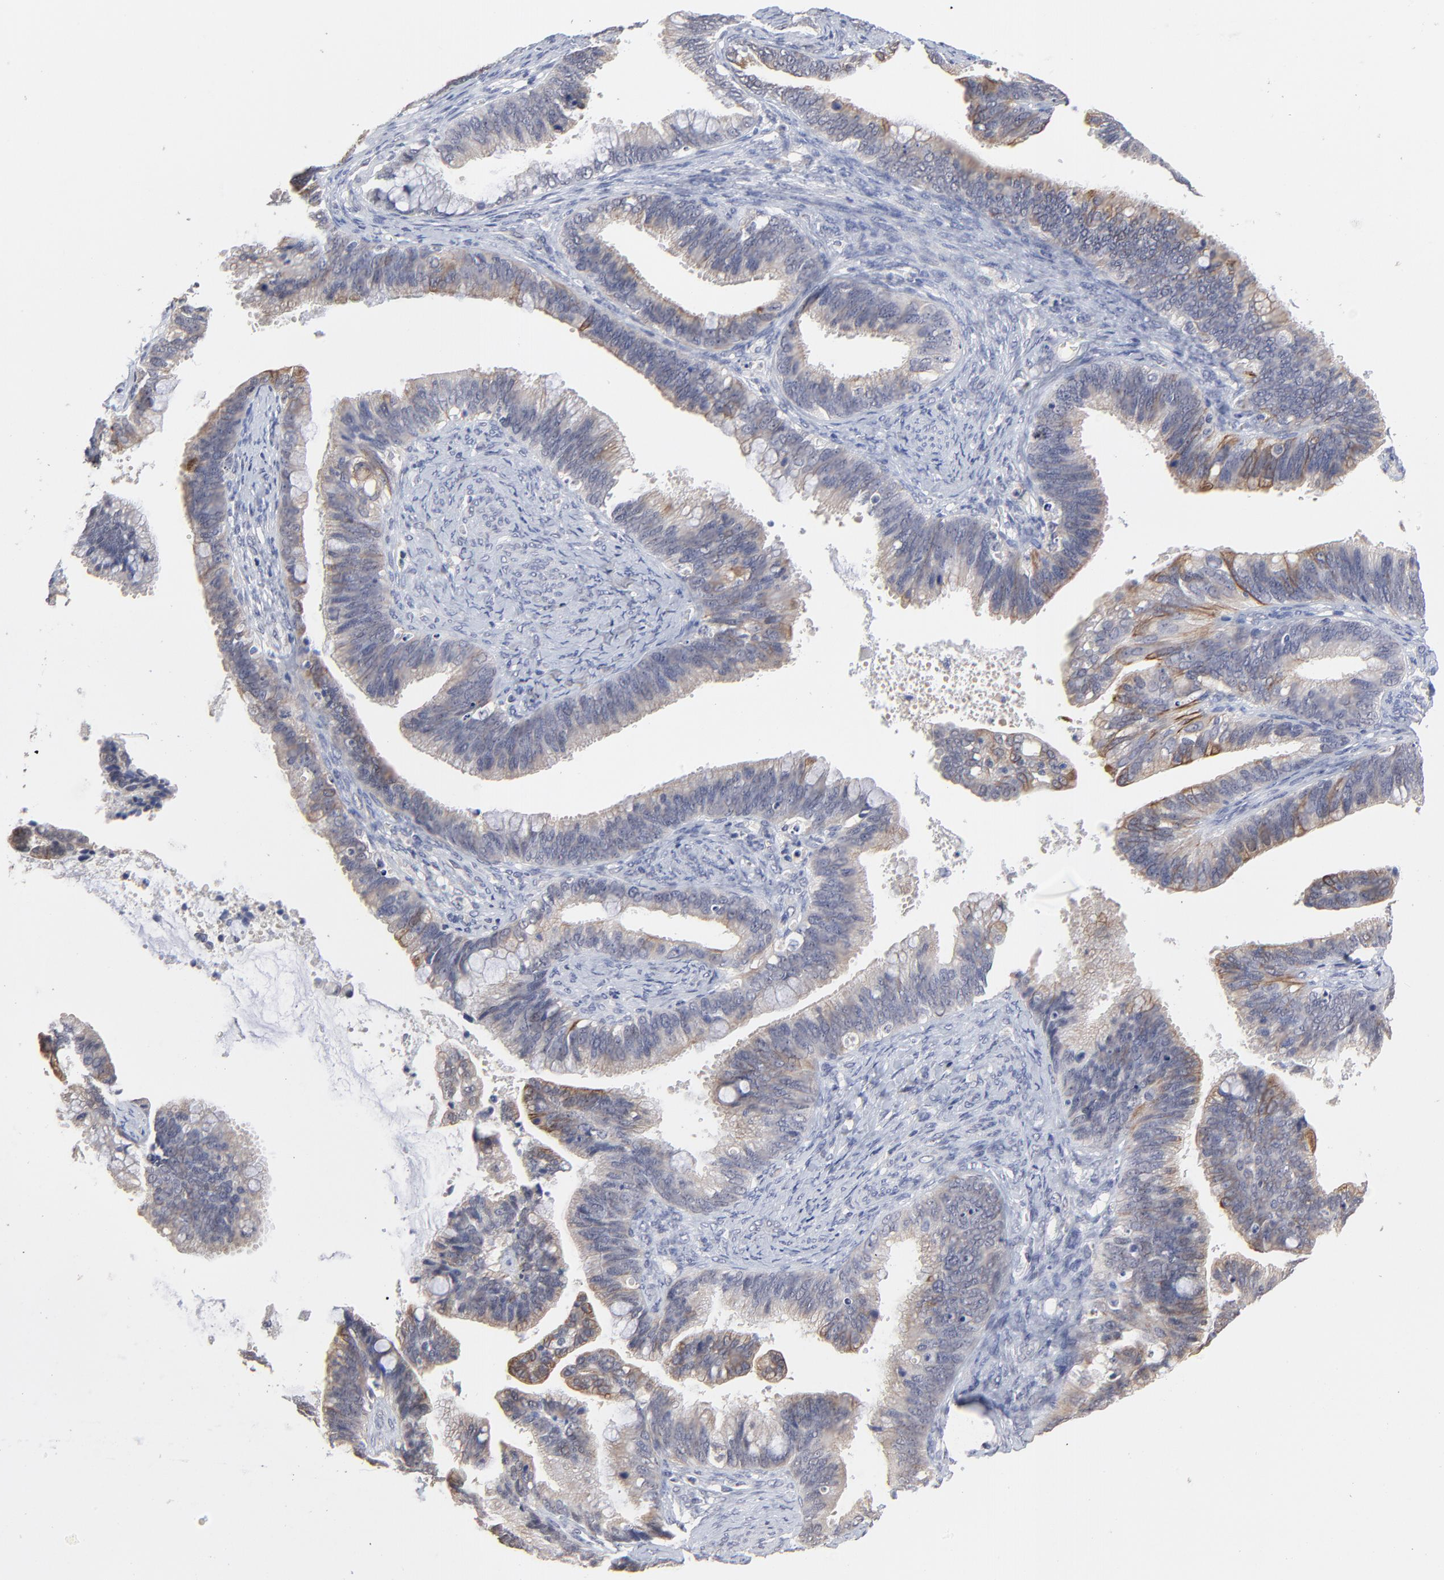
{"staining": {"intensity": "weak", "quantity": ">75%", "location": "cytoplasmic/membranous"}, "tissue": "cervical cancer", "cell_type": "Tumor cells", "image_type": "cancer", "snomed": [{"axis": "morphology", "description": "Adenocarcinoma, NOS"}, {"axis": "topography", "description": "Cervix"}], "caption": "Immunohistochemistry micrograph of human cervical cancer (adenocarcinoma) stained for a protein (brown), which displays low levels of weak cytoplasmic/membranous staining in approximately >75% of tumor cells.", "gene": "FAM199X", "patient": {"sex": "female", "age": 47}}